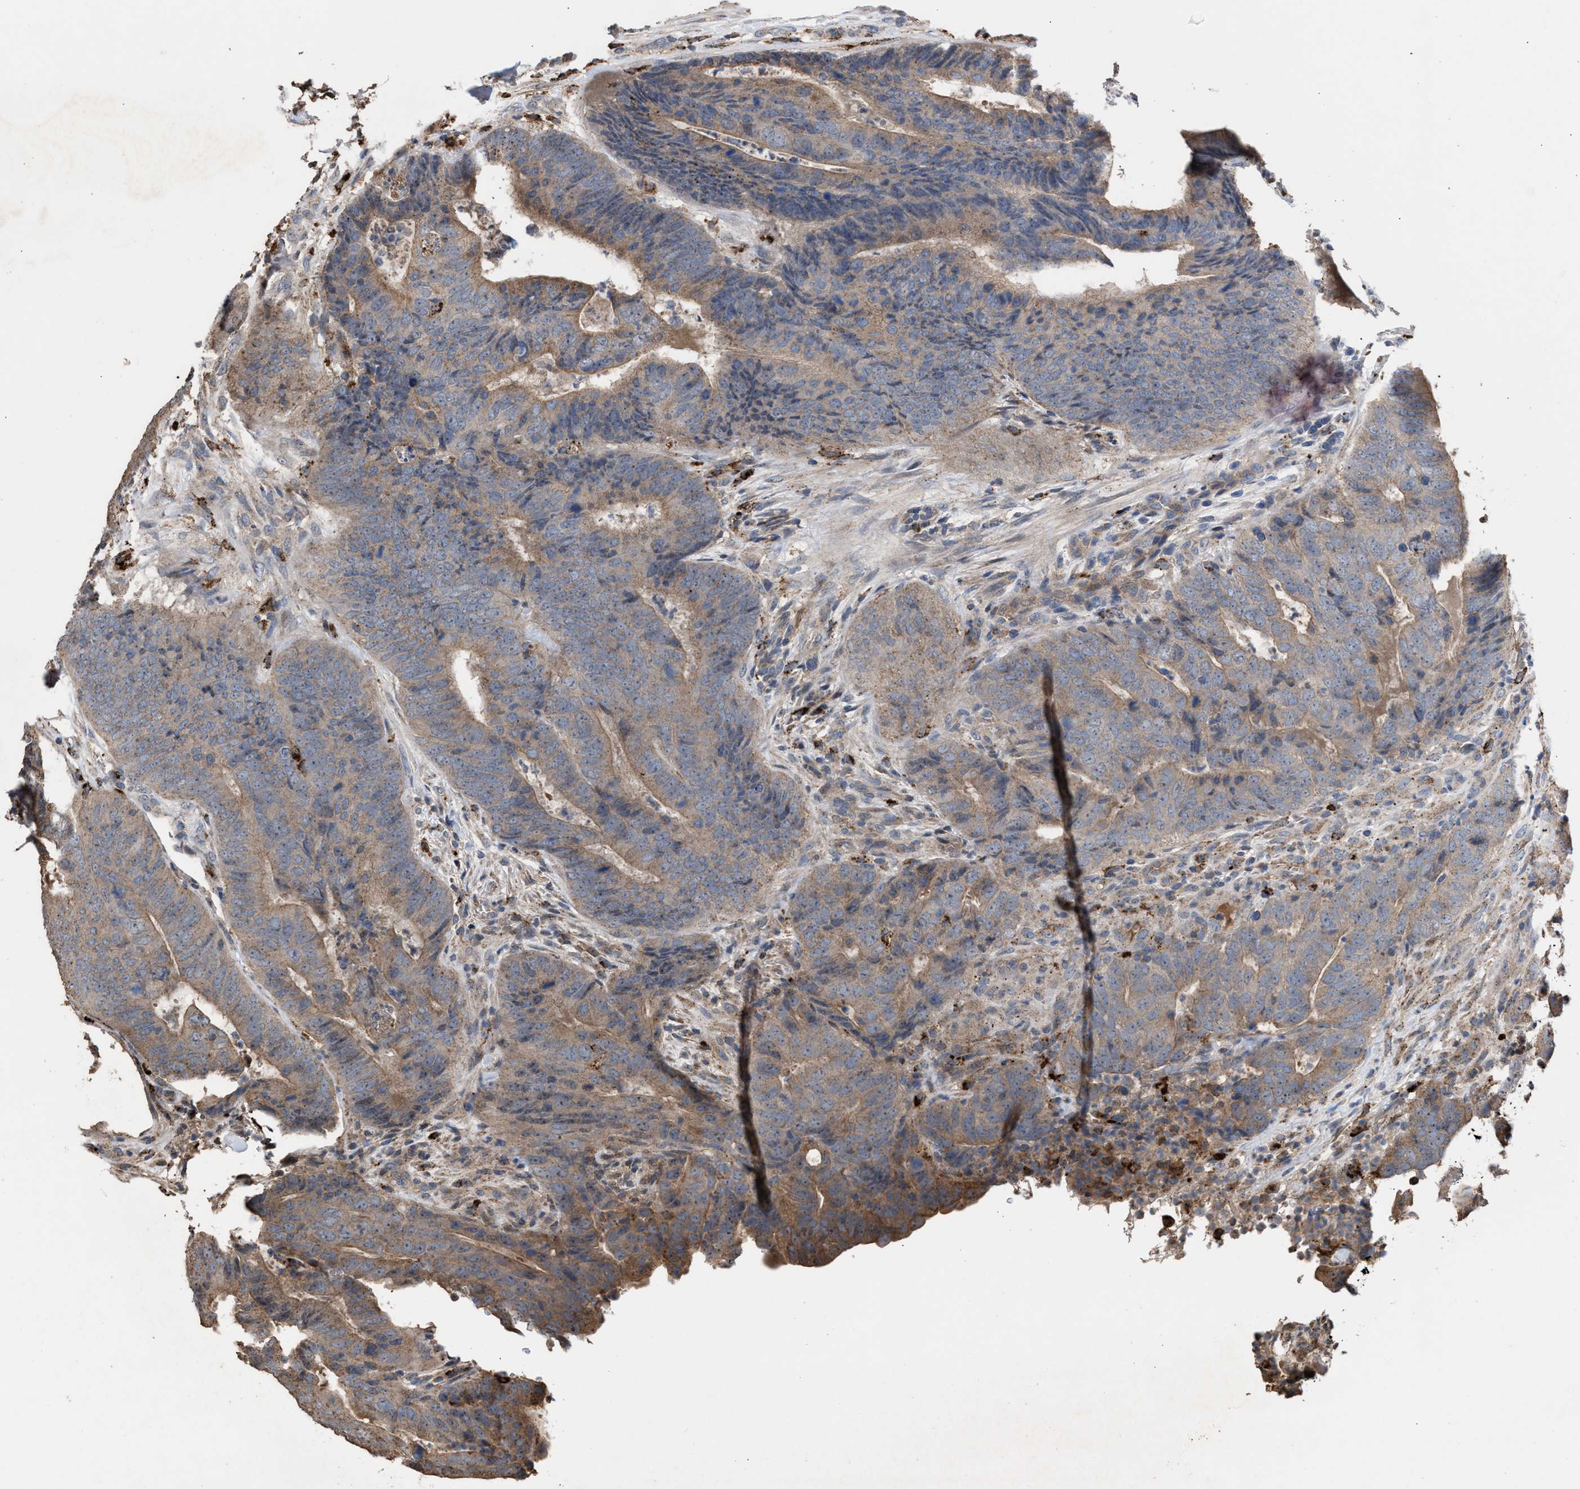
{"staining": {"intensity": "moderate", "quantity": ">75%", "location": "cytoplasmic/membranous"}, "tissue": "colorectal cancer", "cell_type": "Tumor cells", "image_type": "cancer", "snomed": [{"axis": "morphology", "description": "Adenocarcinoma, NOS"}, {"axis": "topography", "description": "Colon"}], "caption": "This histopathology image reveals colorectal adenocarcinoma stained with immunohistochemistry (IHC) to label a protein in brown. The cytoplasmic/membranous of tumor cells show moderate positivity for the protein. Nuclei are counter-stained blue.", "gene": "ELMO3", "patient": {"sex": "male", "age": 56}}